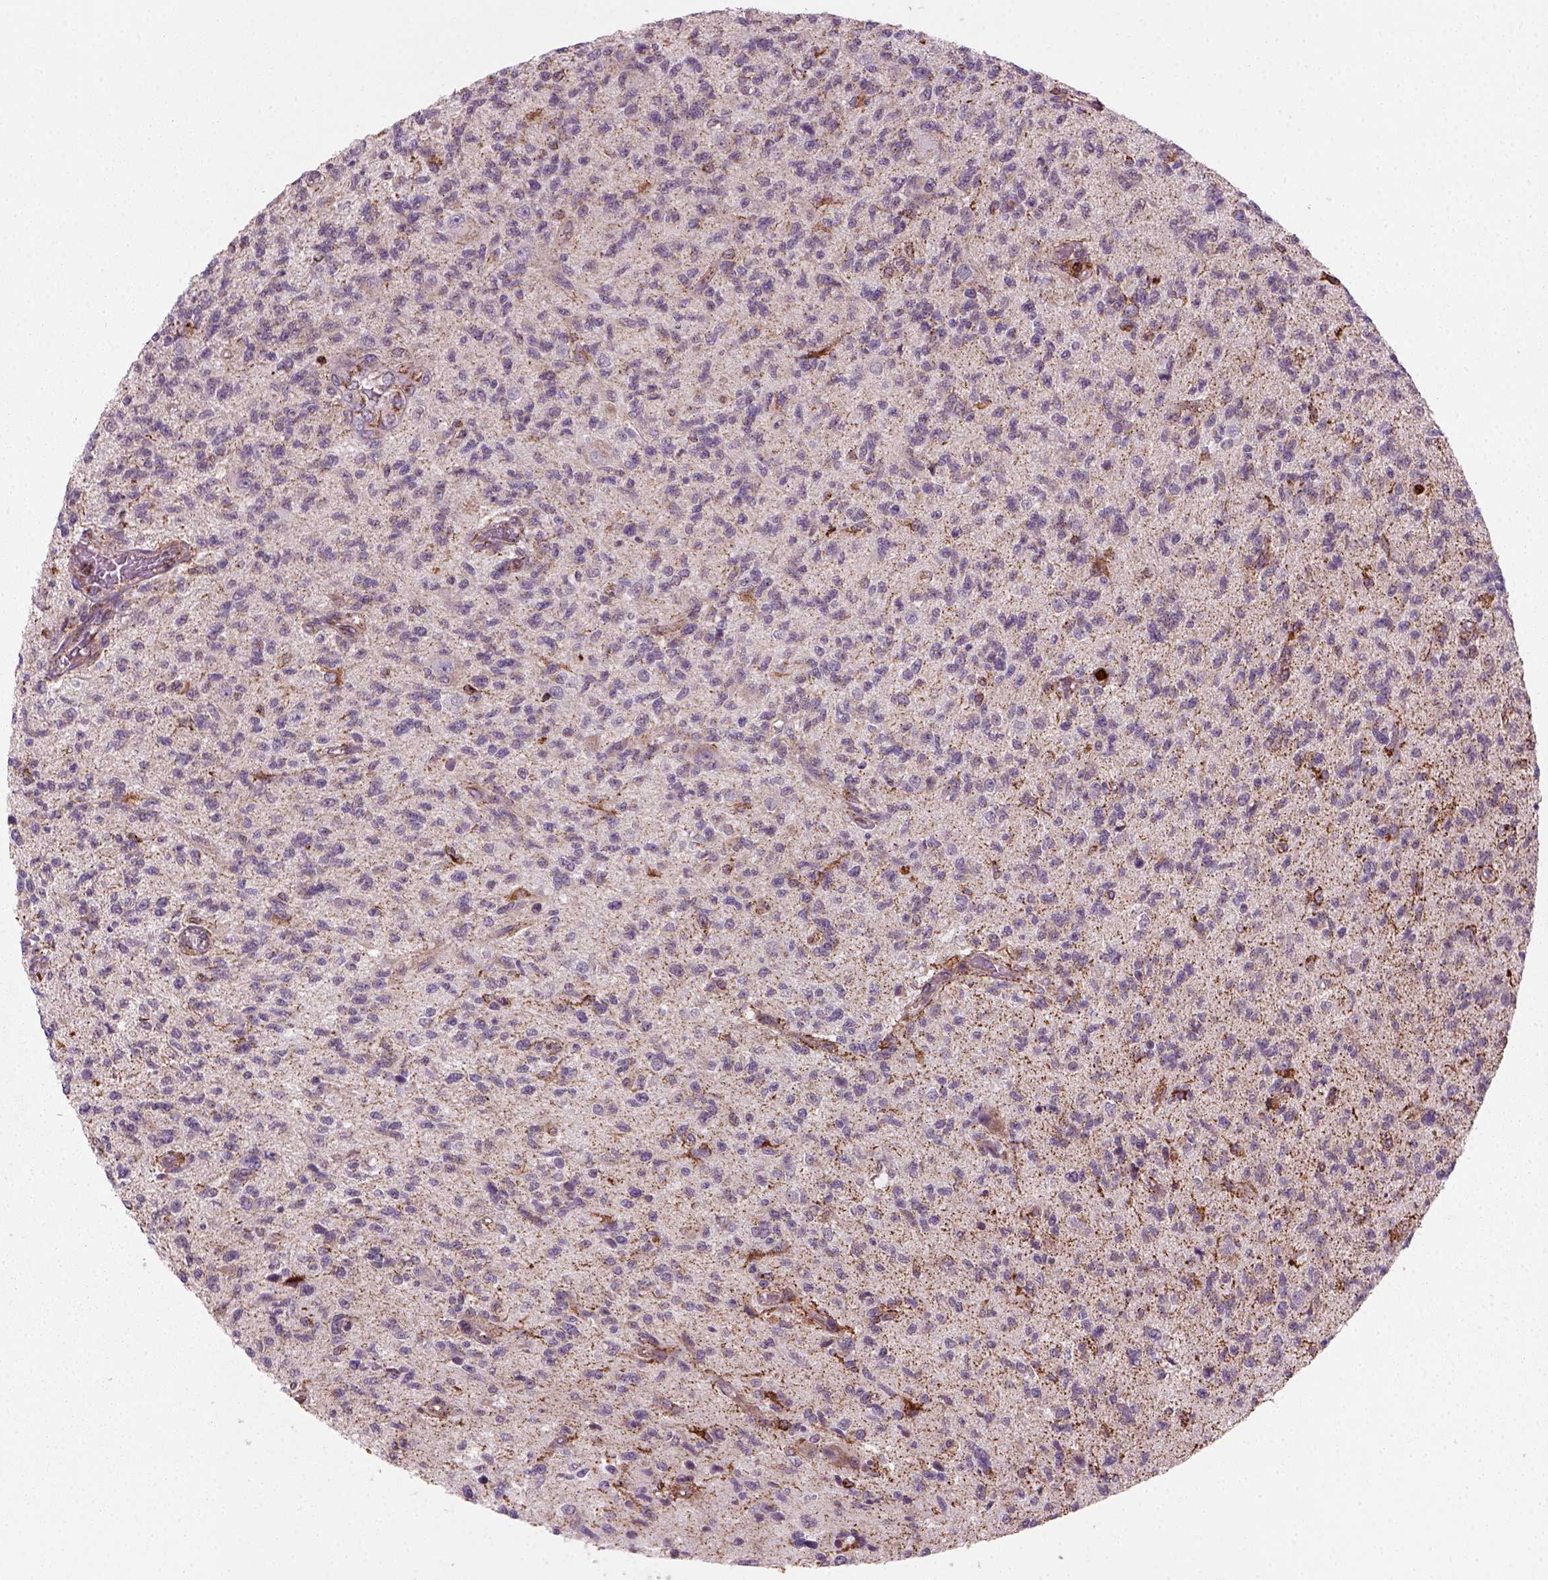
{"staining": {"intensity": "negative", "quantity": "none", "location": "none"}, "tissue": "glioma", "cell_type": "Tumor cells", "image_type": "cancer", "snomed": [{"axis": "morphology", "description": "Glioma, malignant, High grade"}, {"axis": "topography", "description": "Brain"}], "caption": "The micrograph exhibits no staining of tumor cells in malignant glioma (high-grade).", "gene": "NUDT16L1", "patient": {"sex": "male", "age": 56}}